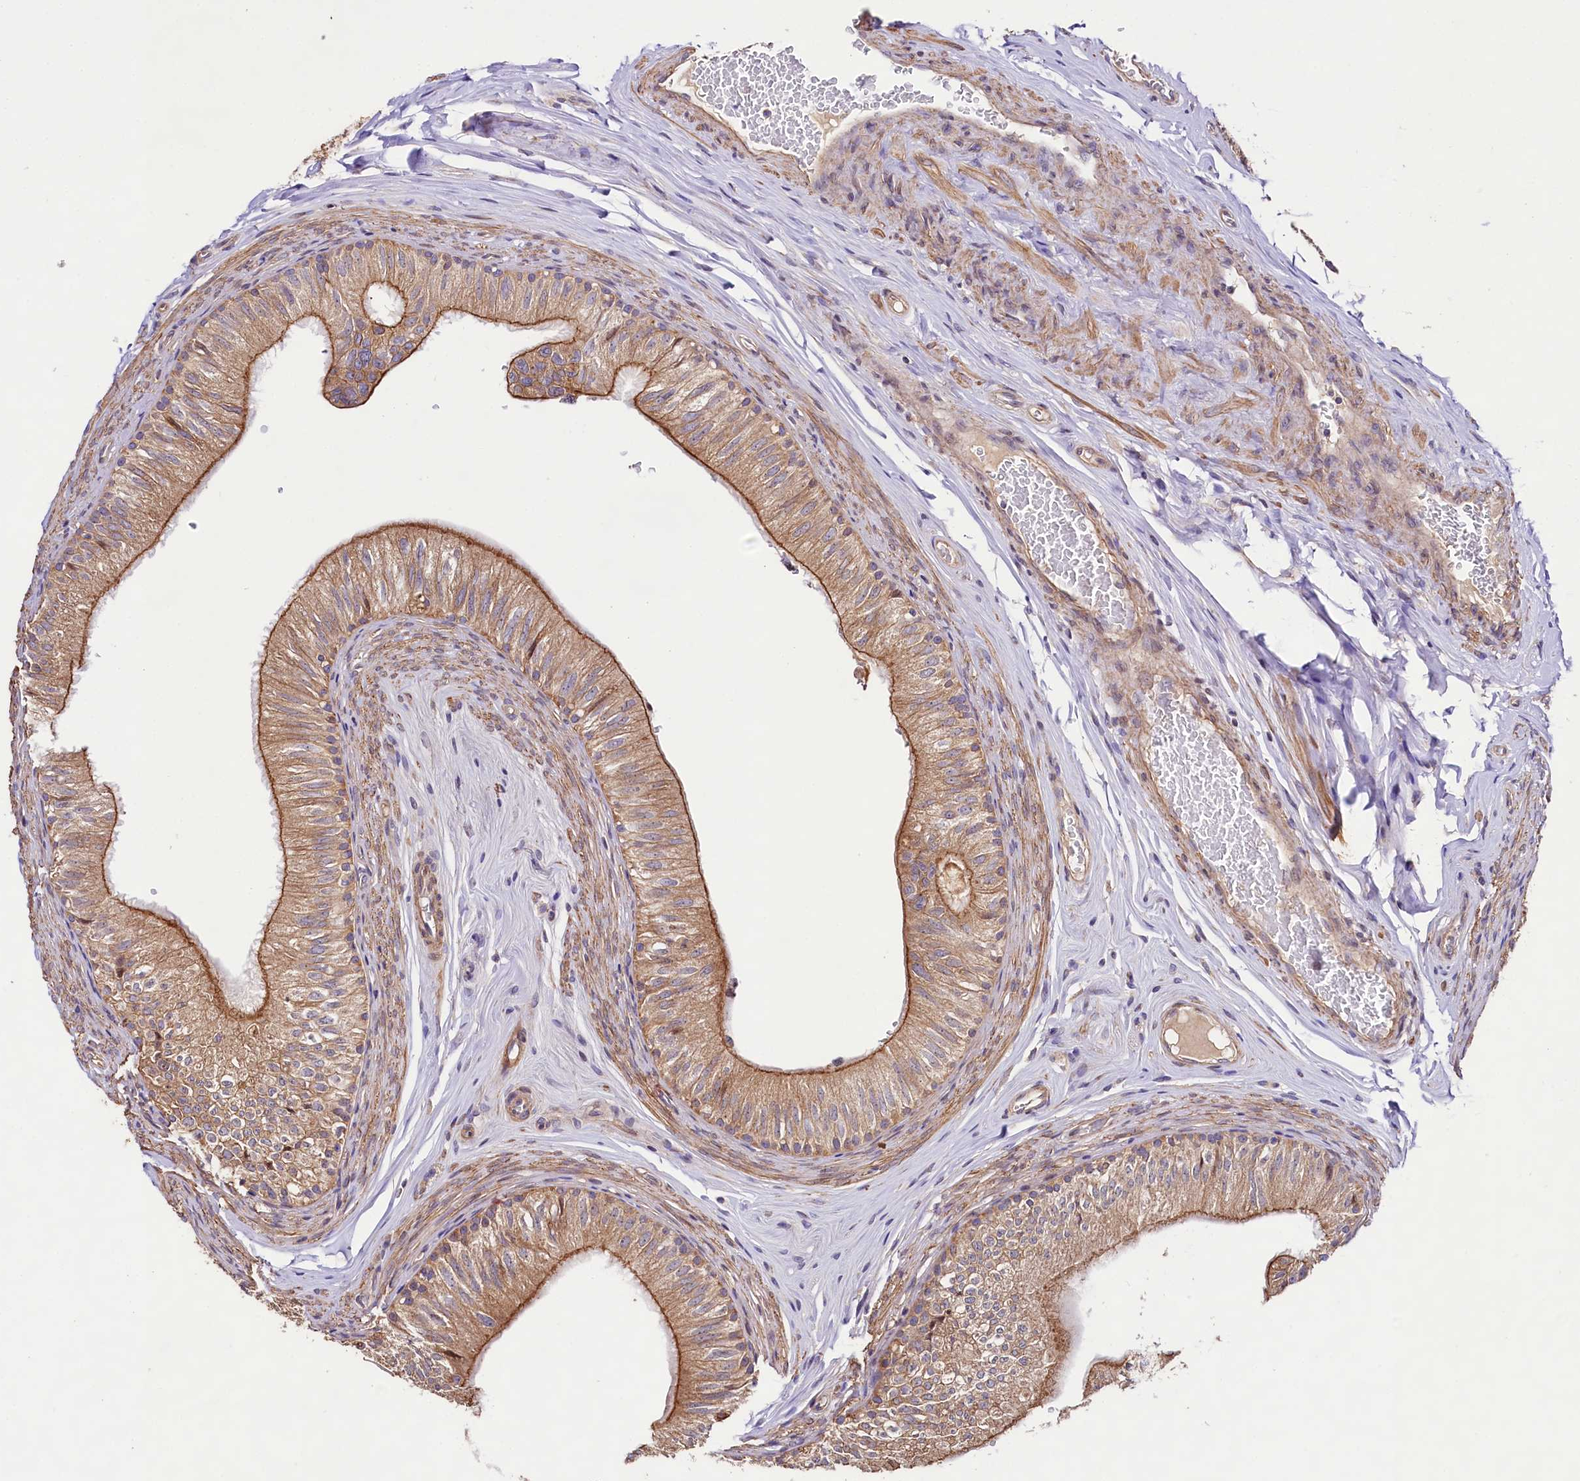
{"staining": {"intensity": "moderate", "quantity": ">75%", "location": "cytoplasmic/membranous"}, "tissue": "epididymis", "cell_type": "Glandular cells", "image_type": "normal", "snomed": [{"axis": "morphology", "description": "Normal tissue, NOS"}, {"axis": "topography", "description": "Epididymis"}], "caption": "Immunohistochemical staining of normal human epididymis displays medium levels of moderate cytoplasmic/membranous positivity in about >75% of glandular cells. The staining was performed using DAB, with brown indicating positive protein expression. Nuclei are stained blue with hematoxylin.", "gene": "VPS11", "patient": {"sex": "male", "age": 46}}